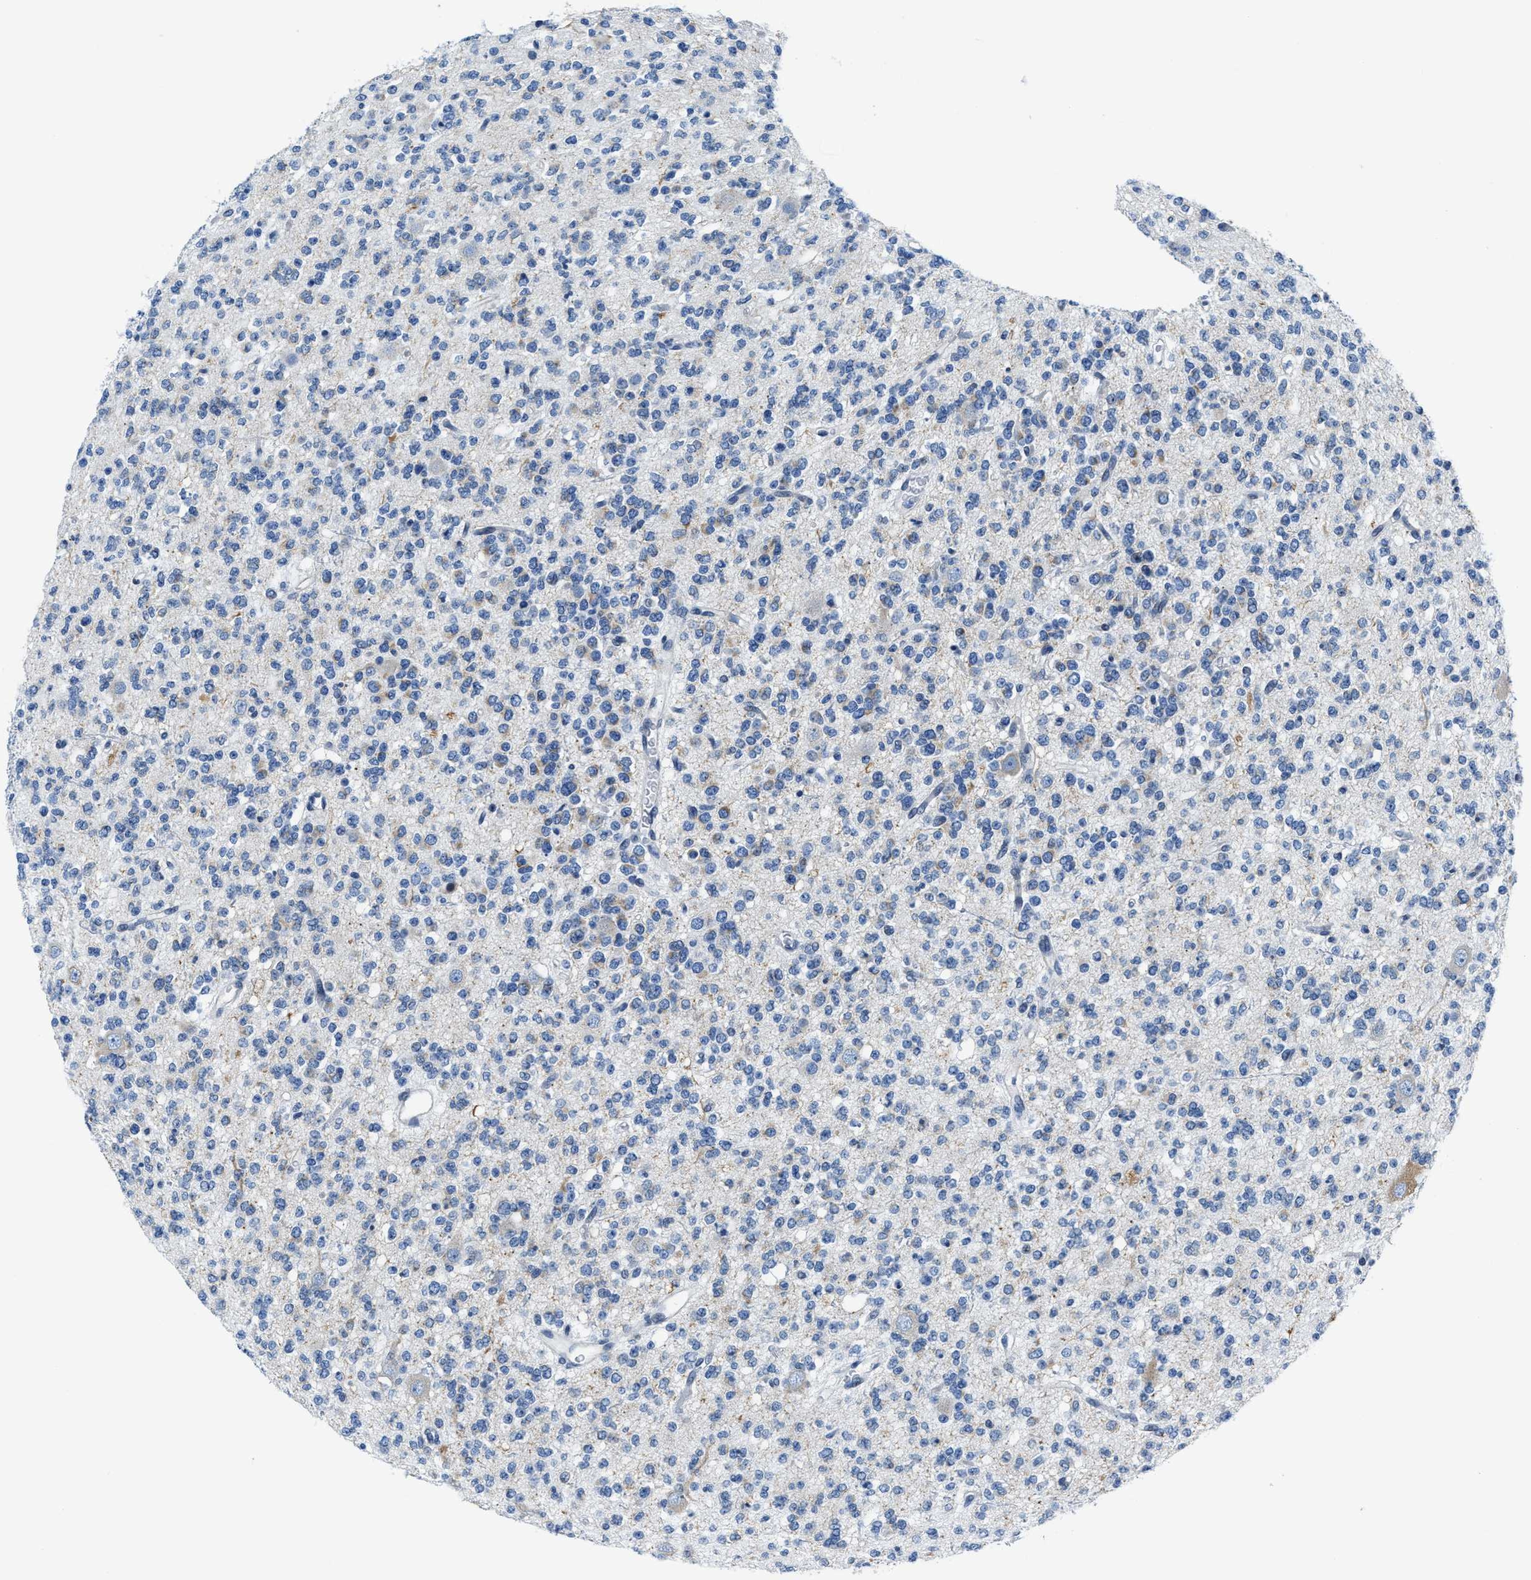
{"staining": {"intensity": "negative", "quantity": "none", "location": "none"}, "tissue": "glioma", "cell_type": "Tumor cells", "image_type": "cancer", "snomed": [{"axis": "morphology", "description": "Glioma, malignant, Low grade"}, {"axis": "topography", "description": "Brain"}], "caption": "A high-resolution histopathology image shows immunohistochemistry staining of glioma, which demonstrates no significant expression in tumor cells.", "gene": "ASZ1", "patient": {"sex": "male", "age": 38}}